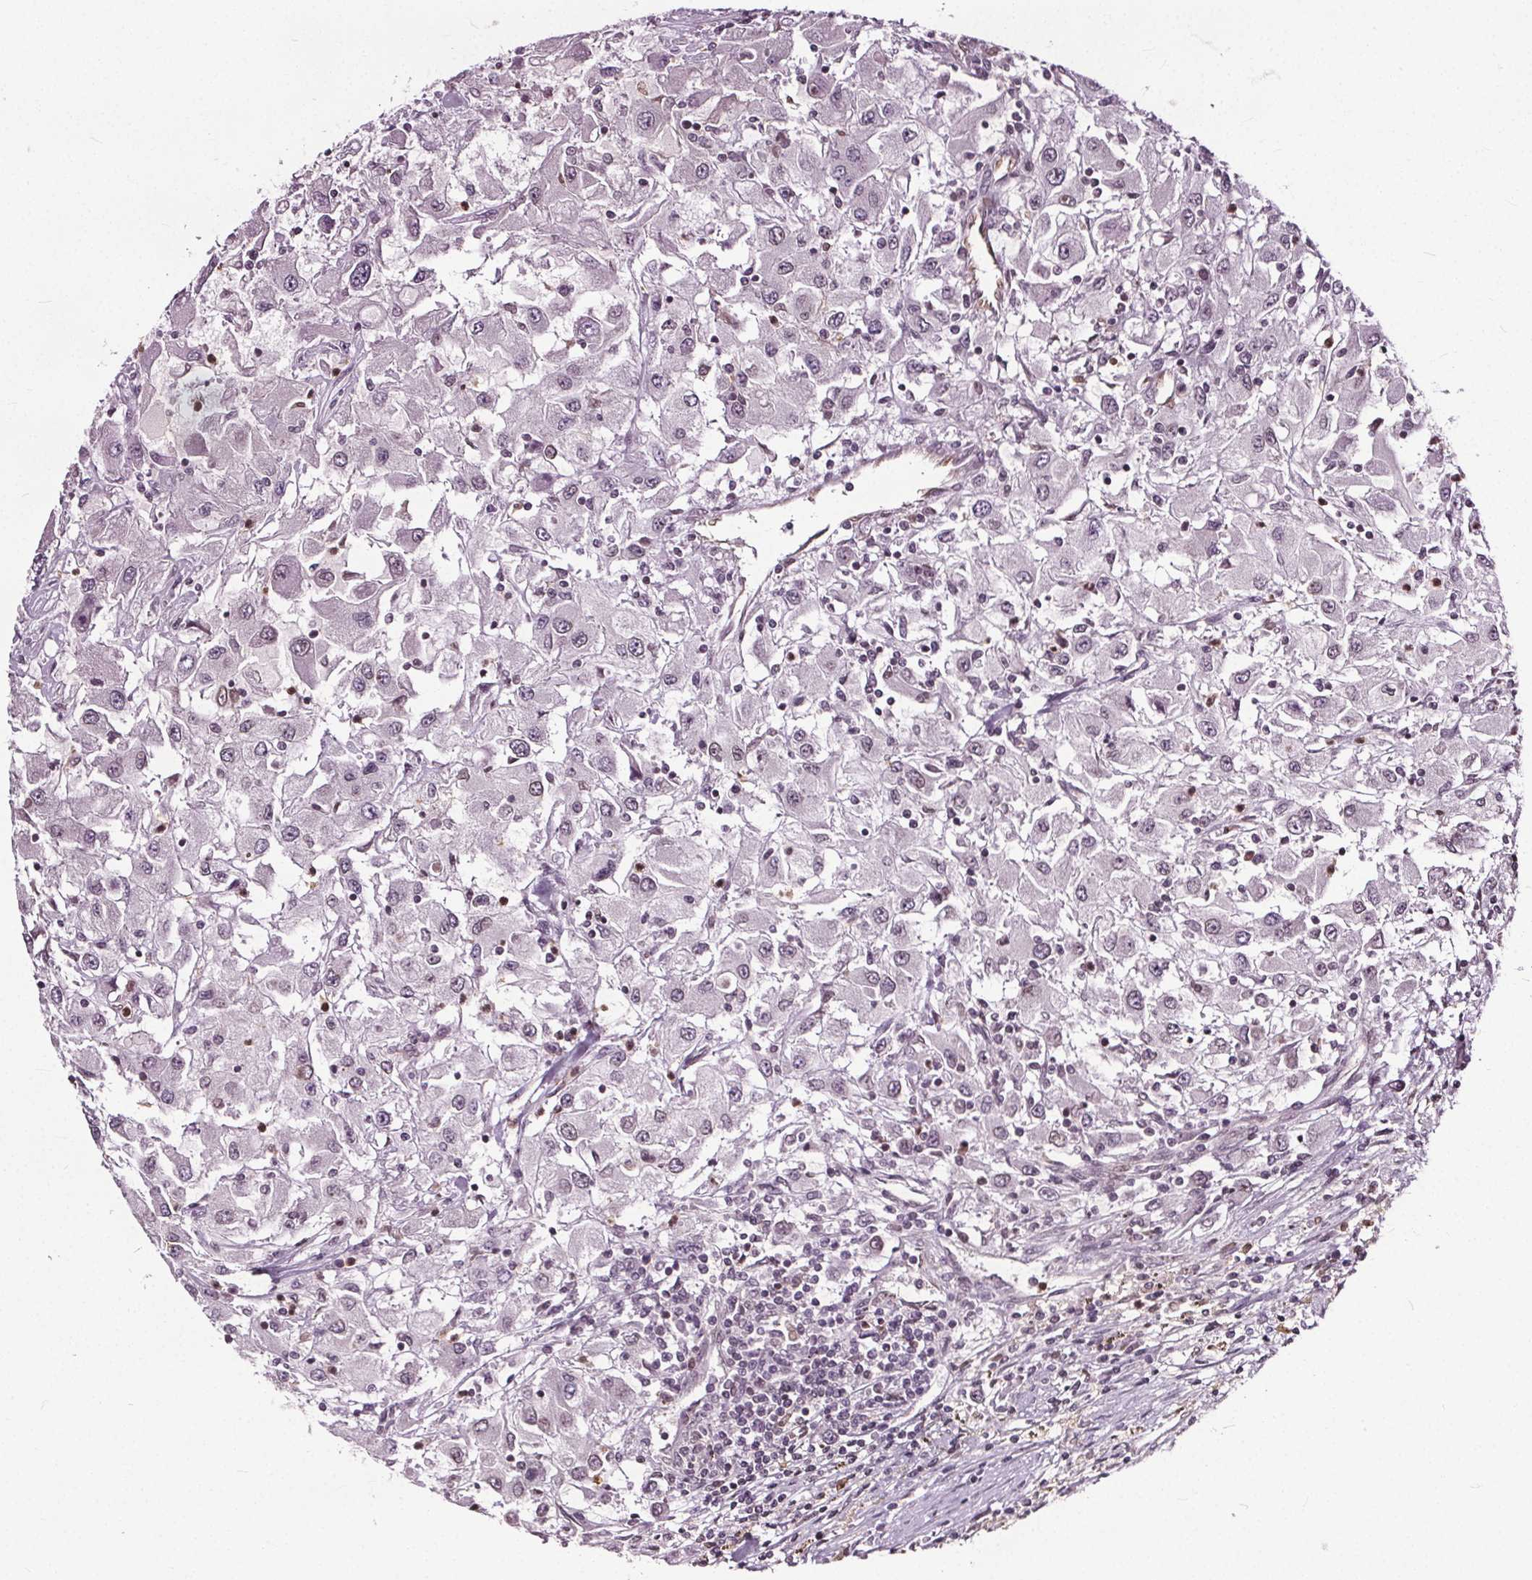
{"staining": {"intensity": "negative", "quantity": "none", "location": "none"}, "tissue": "renal cancer", "cell_type": "Tumor cells", "image_type": "cancer", "snomed": [{"axis": "morphology", "description": "Adenocarcinoma, NOS"}, {"axis": "topography", "description": "Kidney"}], "caption": "High magnification brightfield microscopy of adenocarcinoma (renal) stained with DAB (brown) and counterstained with hematoxylin (blue): tumor cells show no significant positivity.", "gene": "TTC39C", "patient": {"sex": "female", "age": 67}}